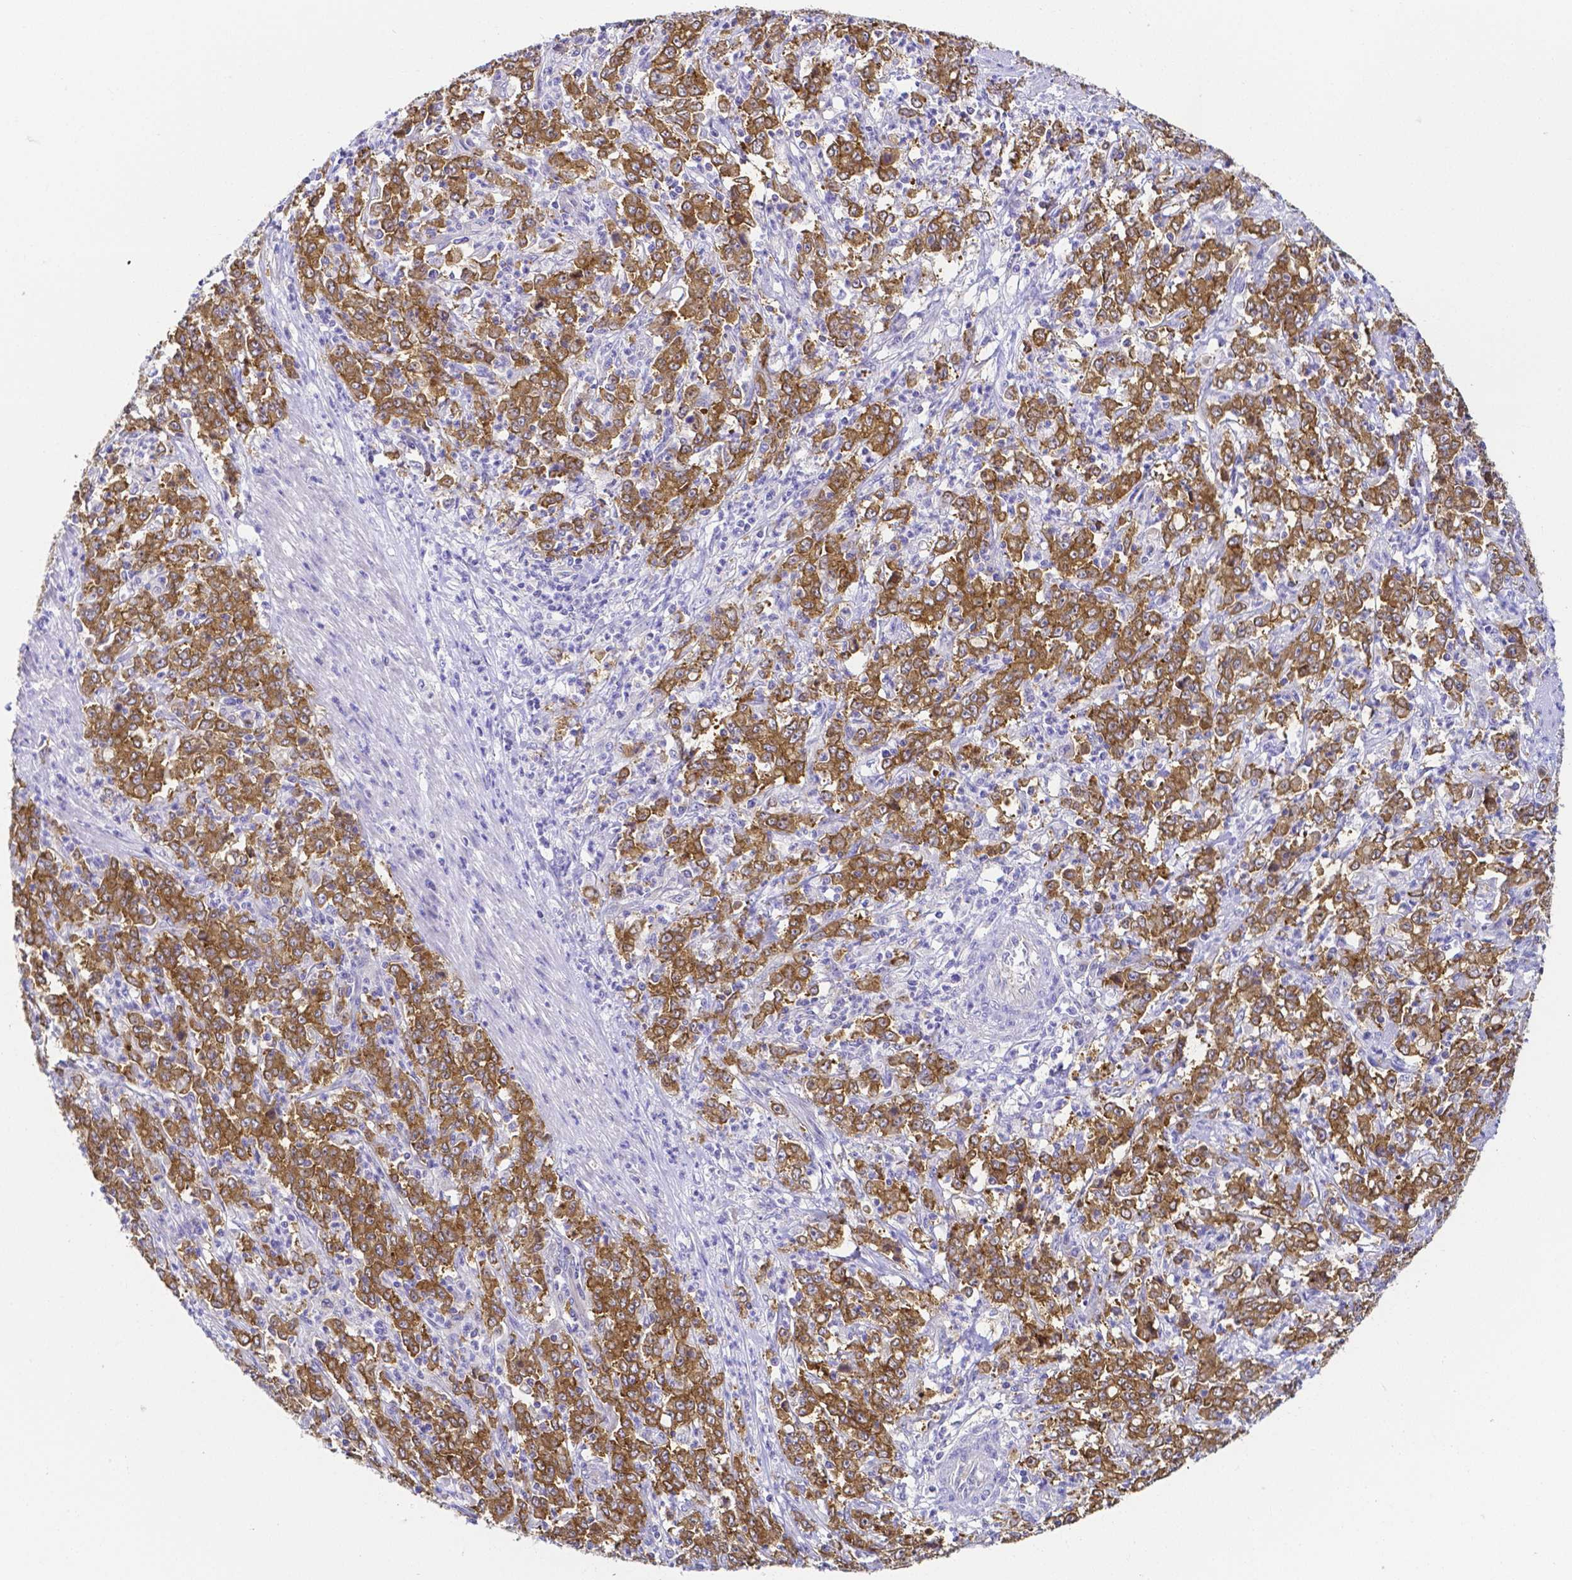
{"staining": {"intensity": "moderate", "quantity": ">75%", "location": "cytoplasmic/membranous"}, "tissue": "stomach cancer", "cell_type": "Tumor cells", "image_type": "cancer", "snomed": [{"axis": "morphology", "description": "Adenocarcinoma, NOS"}, {"axis": "topography", "description": "Stomach, lower"}], "caption": "This is a micrograph of immunohistochemistry staining of adenocarcinoma (stomach), which shows moderate staining in the cytoplasmic/membranous of tumor cells.", "gene": "PKP3", "patient": {"sex": "female", "age": 71}}